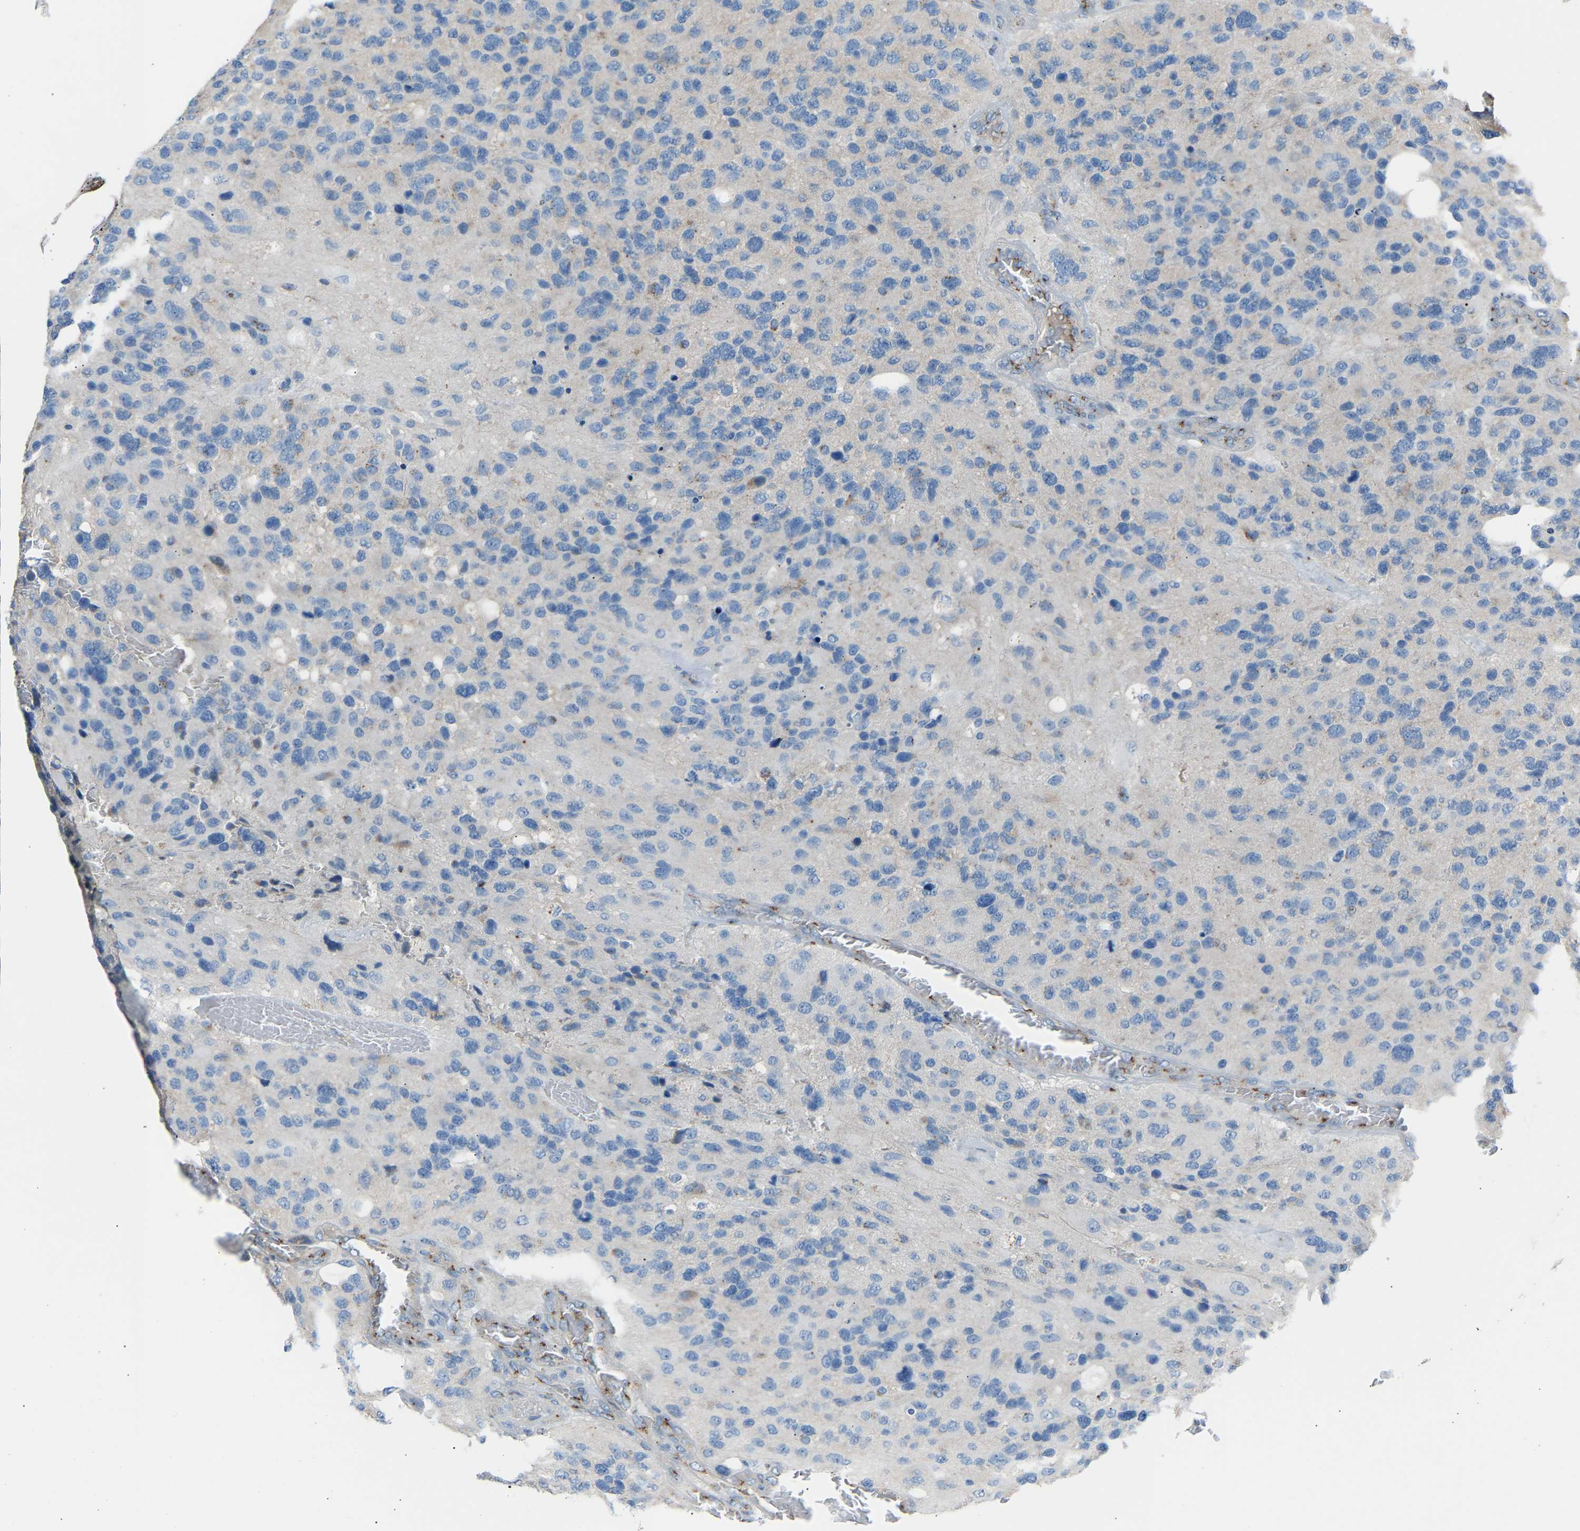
{"staining": {"intensity": "negative", "quantity": "none", "location": "none"}, "tissue": "glioma", "cell_type": "Tumor cells", "image_type": "cancer", "snomed": [{"axis": "morphology", "description": "Glioma, malignant, High grade"}, {"axis": "topography", "description": "Brain"}], "caption": "Tumor cells are negative for brown protein staining in malignant glioma (high-grade).", "gene": "CYREN", "patient": {"sex": "female", "age": 58}}